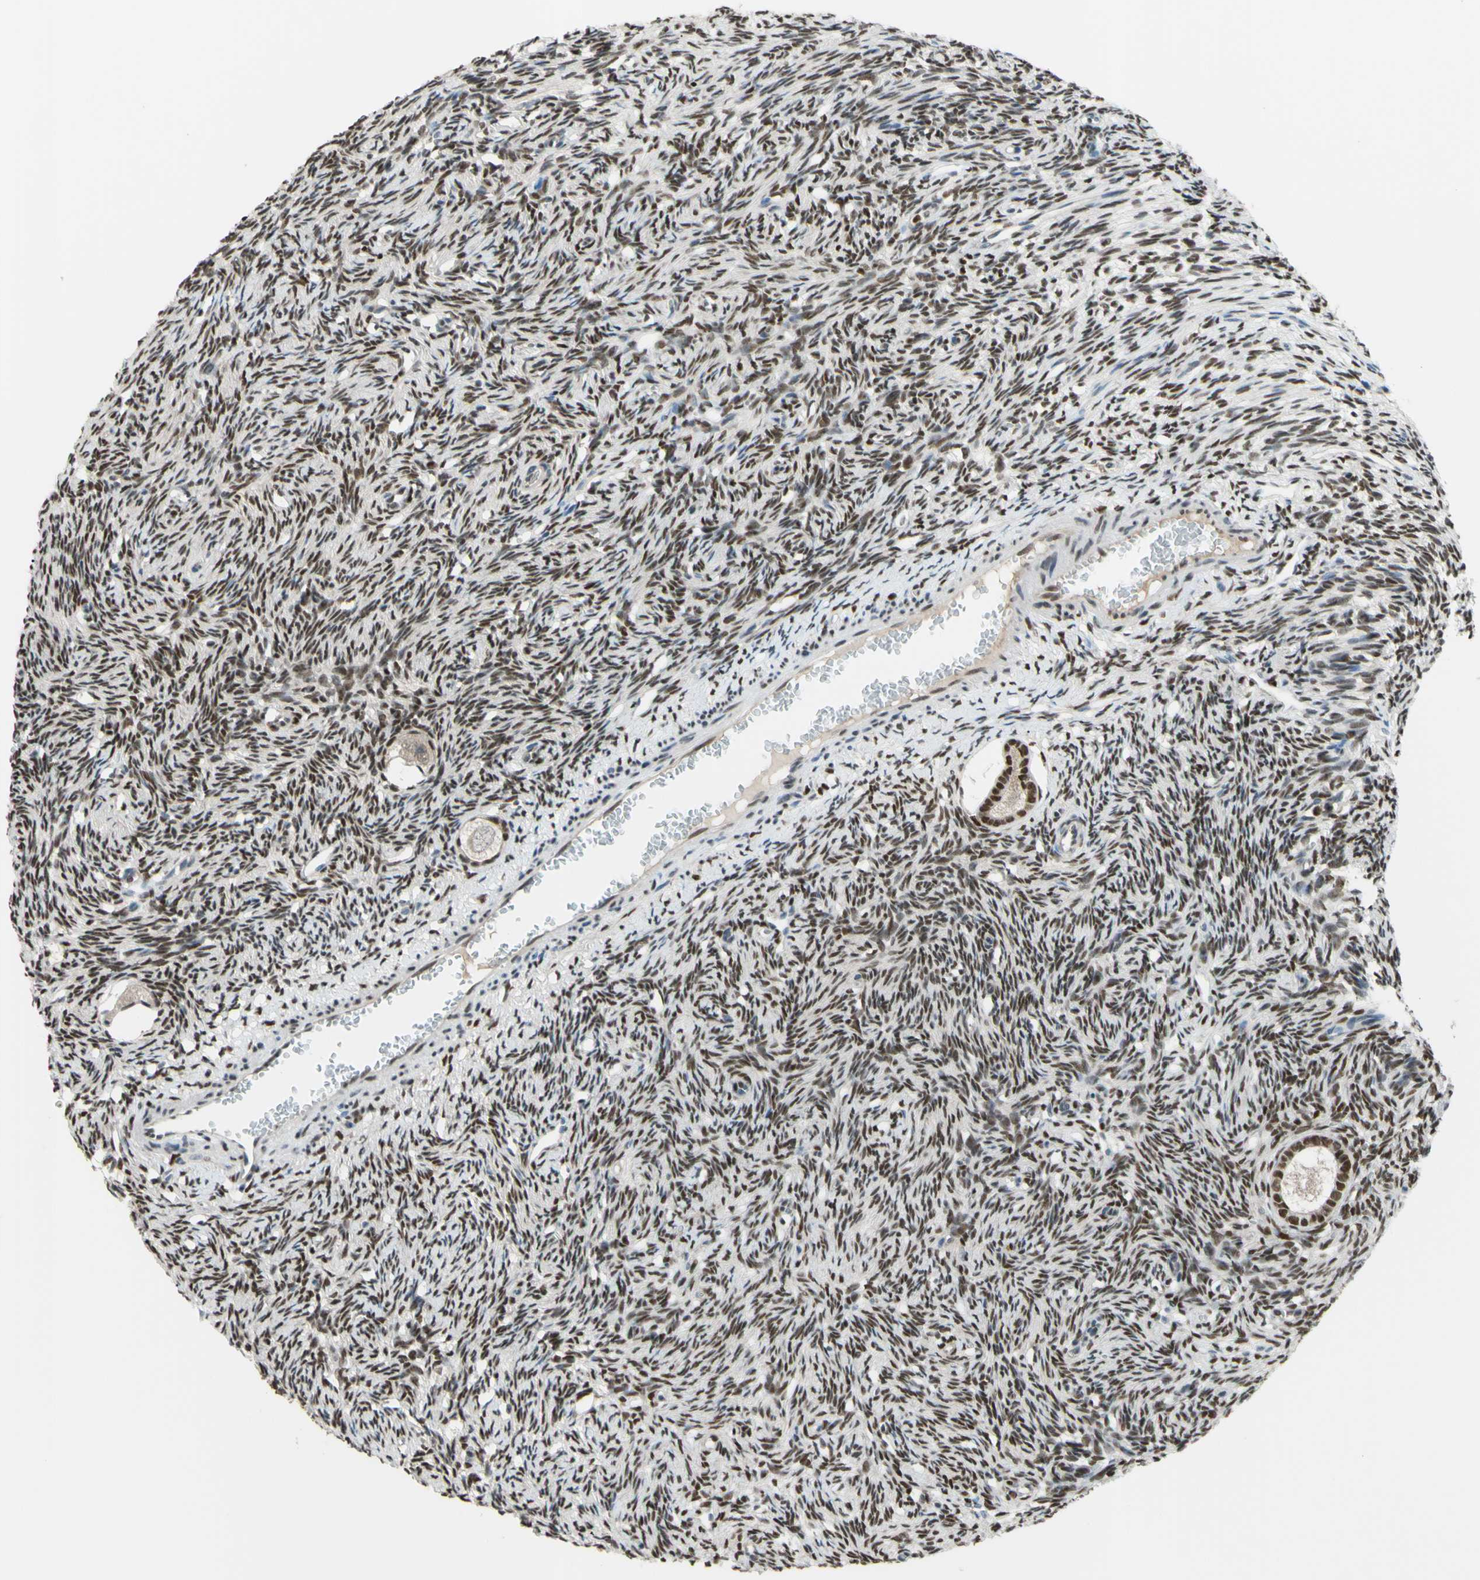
{"staining": {"intensity": "moderate", "quantity": ">75%", "location": "nuclear"}, "tissue": "ovary", "cell_type": "Follicle cells", "image_type": "normal", "snomed": [{"axis": "morphology", "description": "Normal tissue, NOS"}, {"axis": "topography", "description": "Ovary"}], "caption": "Immunohistochemical staining of benign human ovary exhibits >75% levels of moderate nuclear protein staining in about >75% of follicle cells. Immunohistochemistry (ihc) stains the protein of interest in brown and the nuclei are stained blue.", "gene": "FKBP5", "patient": {"sex": "female", "age": 33}}